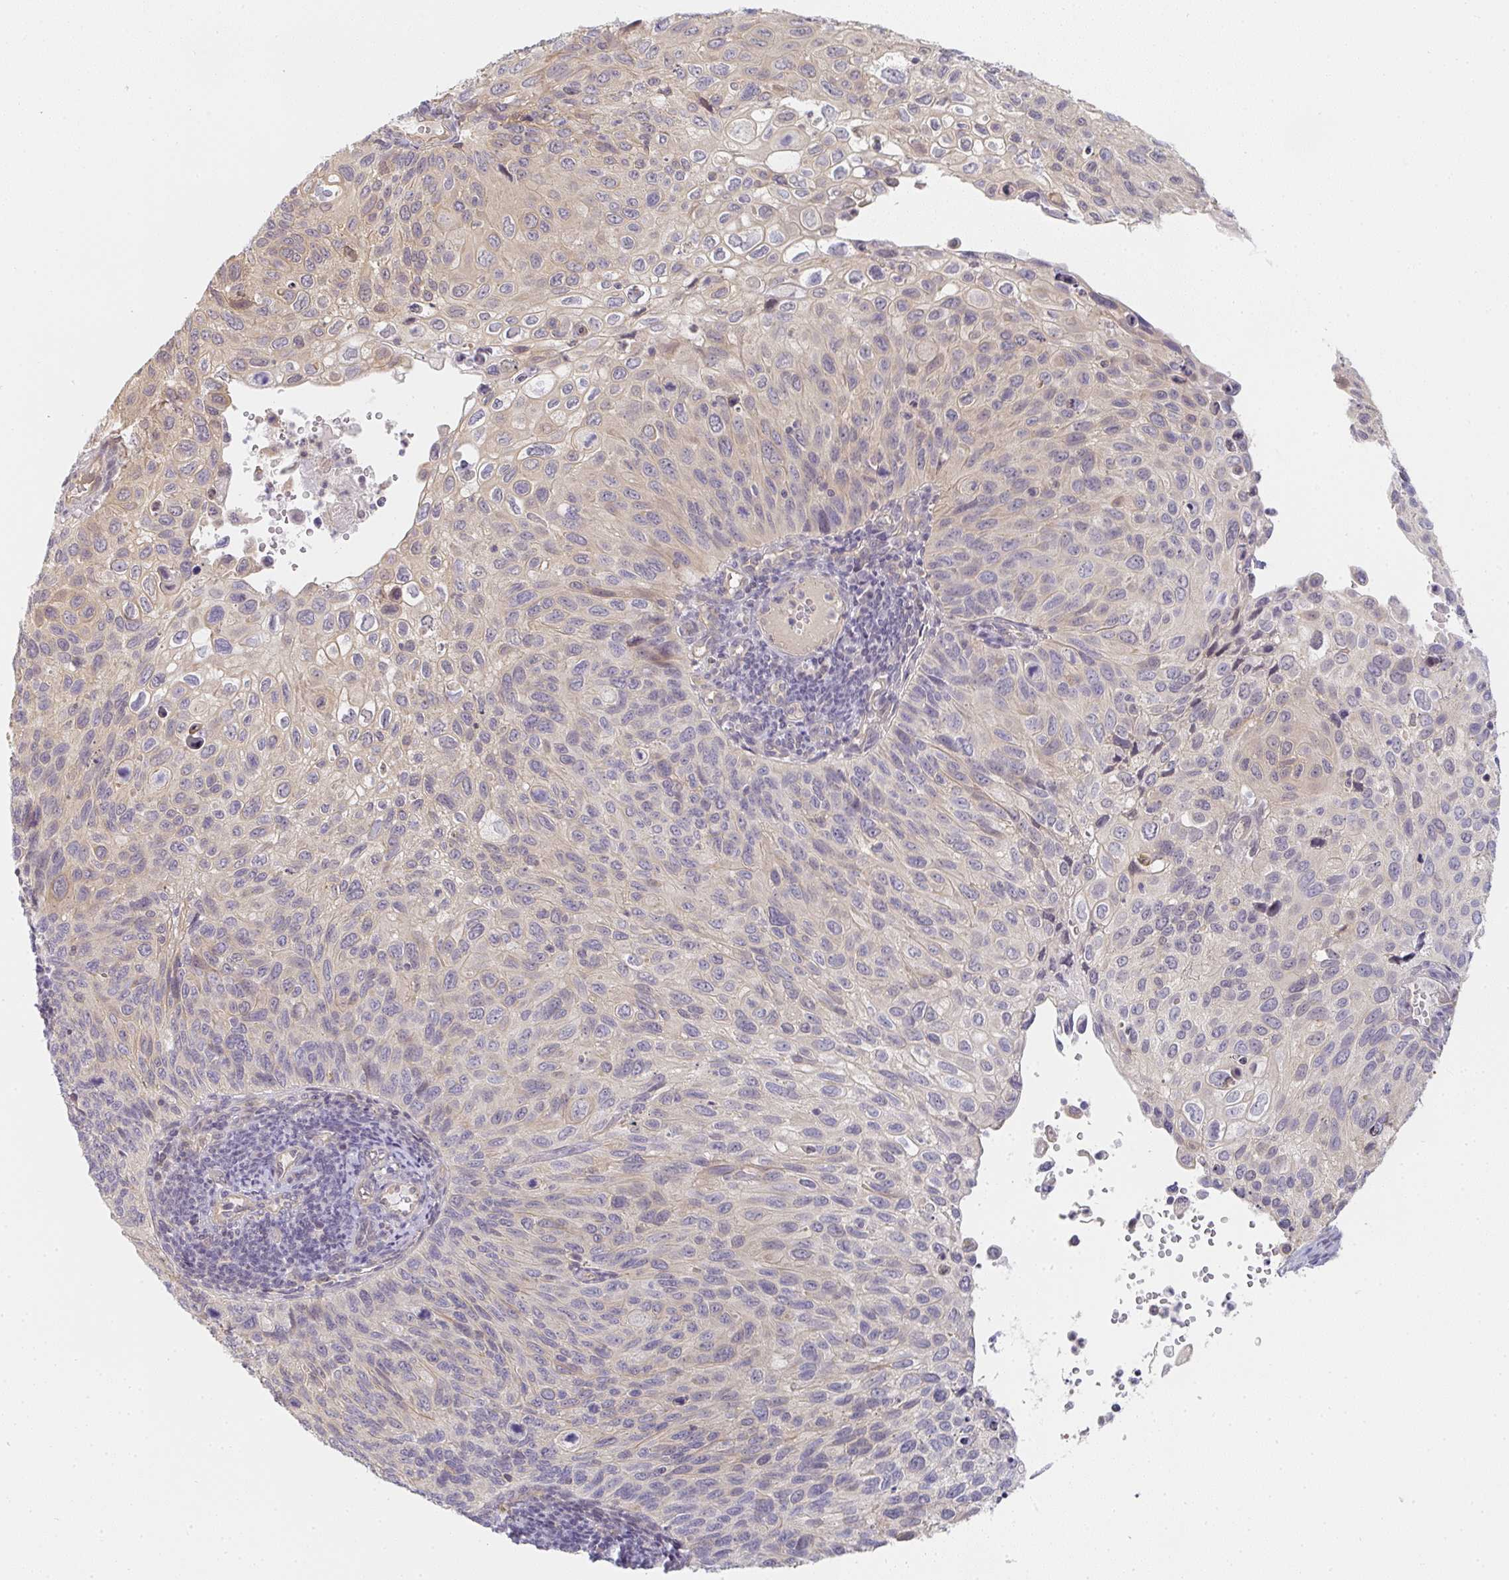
{"staining": {"intensity": "weak", "quantity": "25%-75%", "location": "cytoplasmic/membranous"}, "tissue": "cervical cancer", "cell_type": "Tumor cells", "image_type": "cancer", "snomed": [{"axis": "morphology", "description": "Squamous cell carcinoma, NOS"}, {"axis": "topography", "description": "Cervix"}], "caption": "Weak cytoplasmic/membranous protein expression is seen in approximately 25%-75% of tumor cells in cervical squamous cell carcinoma.", "gene": "GSDMB", "patient": {"sex": "female", "age": 70}}